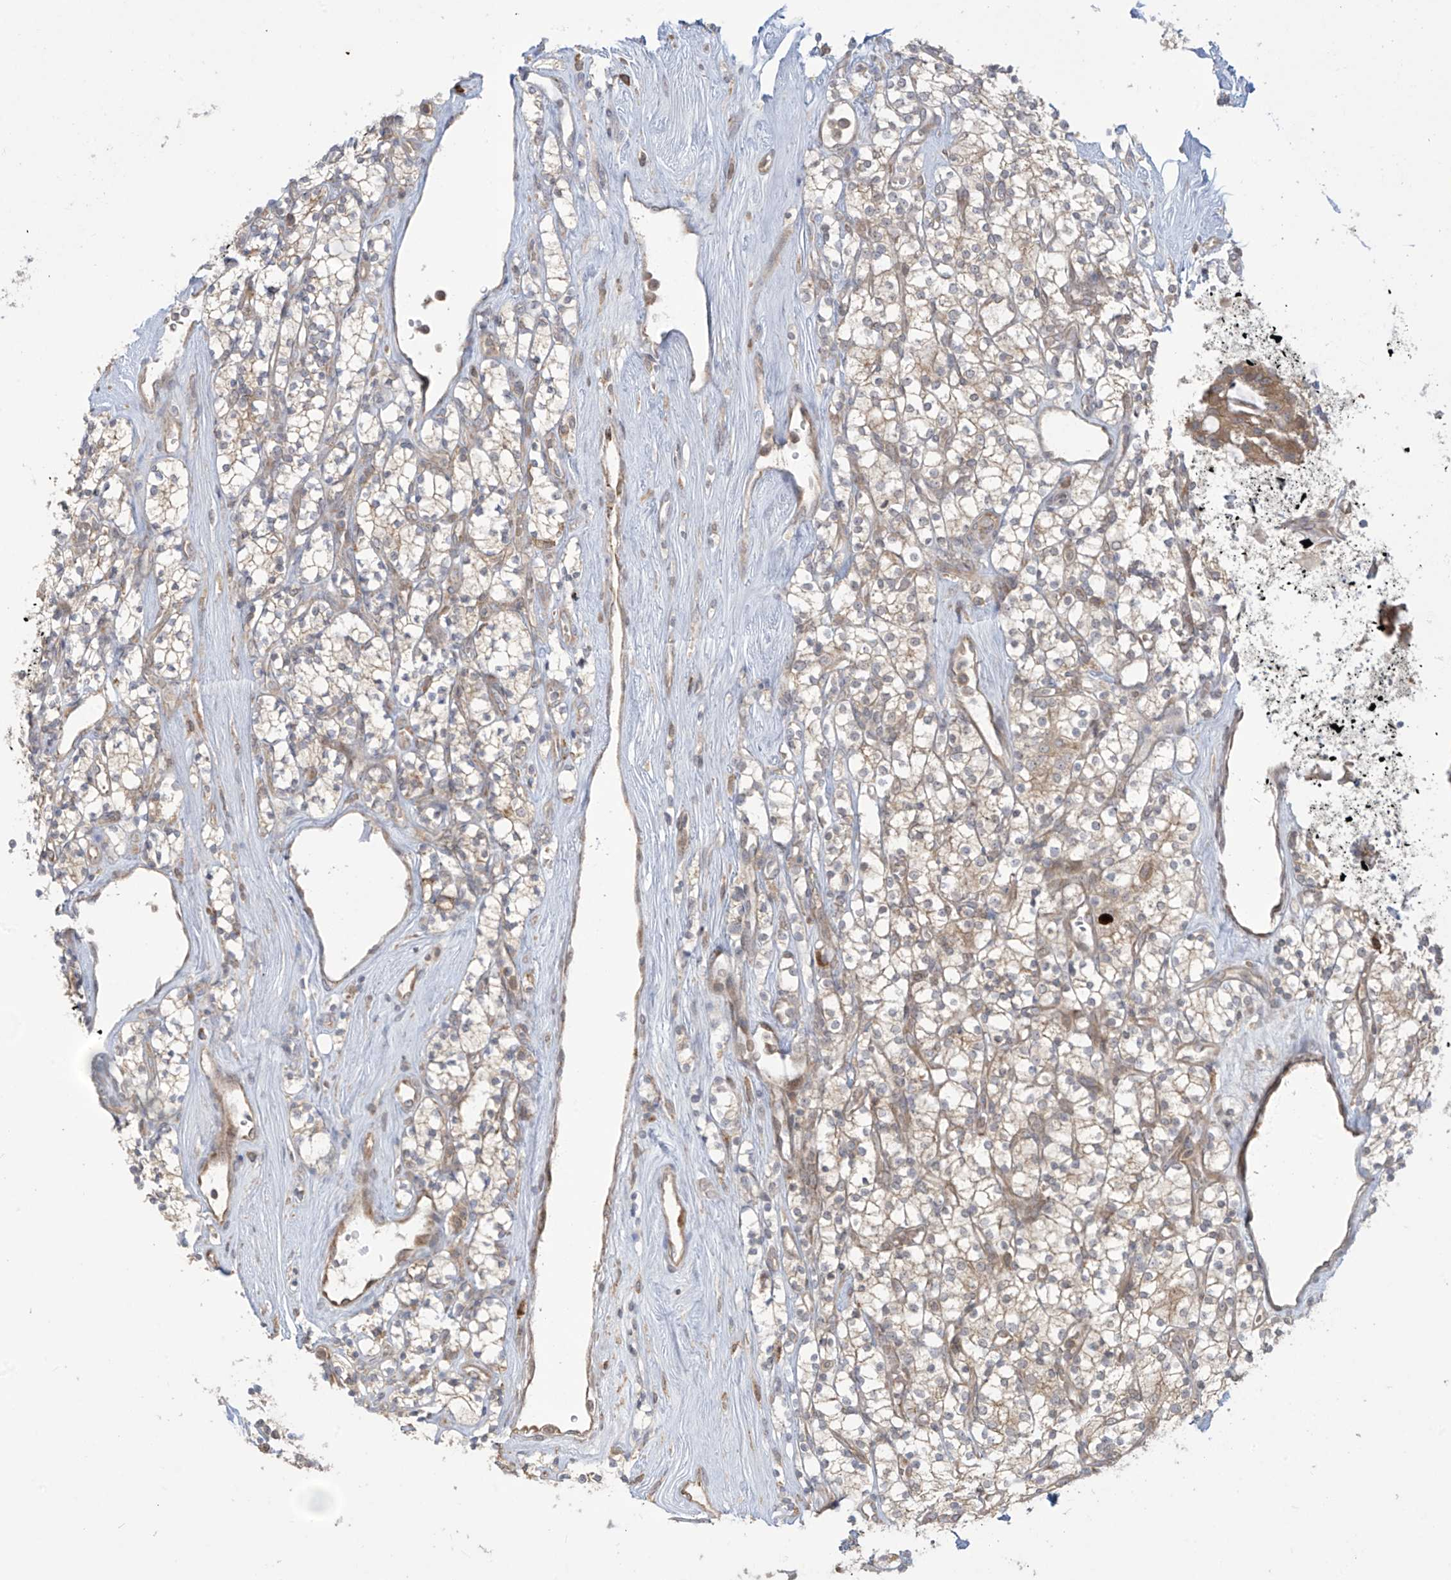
{"staining": {"intensity": "moderate", "quantity": "<25%", "location": "cytoplasmic/membranous"}, "tissue": "renal cancer", "cell_type": "Tumor cells", "image_type": "cancer", "snomed": [{"axis": "morphology", "description": "Adenocarcinoma, NOS"}, {"axis": "topography", "description": "Kidney"}], "caption": "Immunohistochemical staining of human adenocarcinoma (renal) shows low levels of moderate cytoplasmic/membranous protein staining in about <25% of tumor cells.", "gene": "PPAT", "patient": {"sex": "male", "age": 77}}